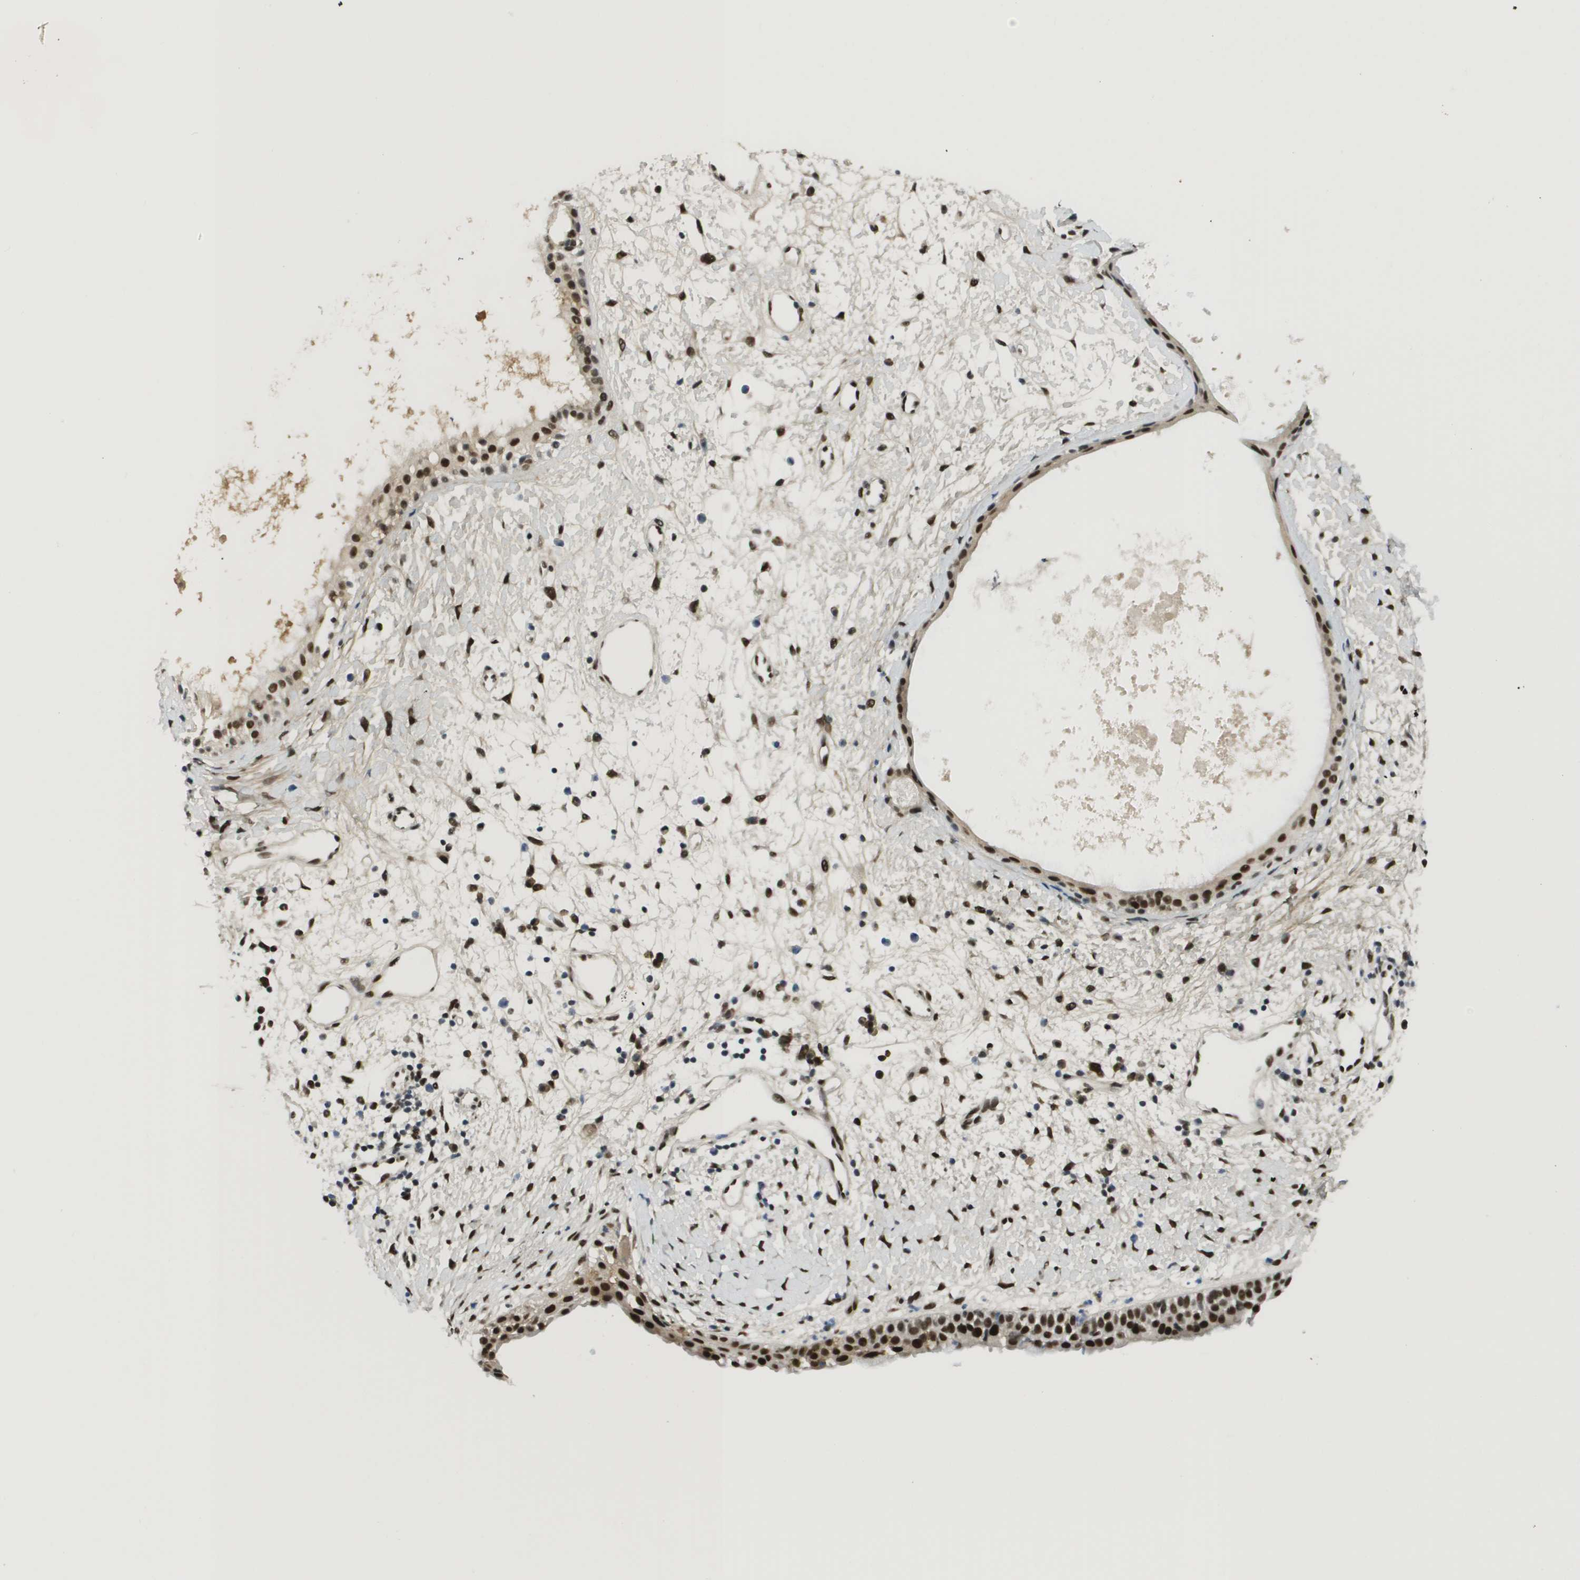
{"staining": {"intensity": "strong", "quantity": ">75%", "location": "nuclear"}, "tissue": "nasopharynx", "cell_type": "Respiratory epithelial cells", "image_type": "normal", "snomed": [{"axis": "morphology", "description": "Normal tissue, NOS"}, {"axis": "topography", "description": "Nasopharynx"}], "caption": "A brown stain labels strong nuclear positivity of a protein in respiratory epithelial cells of unremarkable nasopharynx.", "gene": "SMARCAD1", "patient": {"sex": "male", "age": 22}}